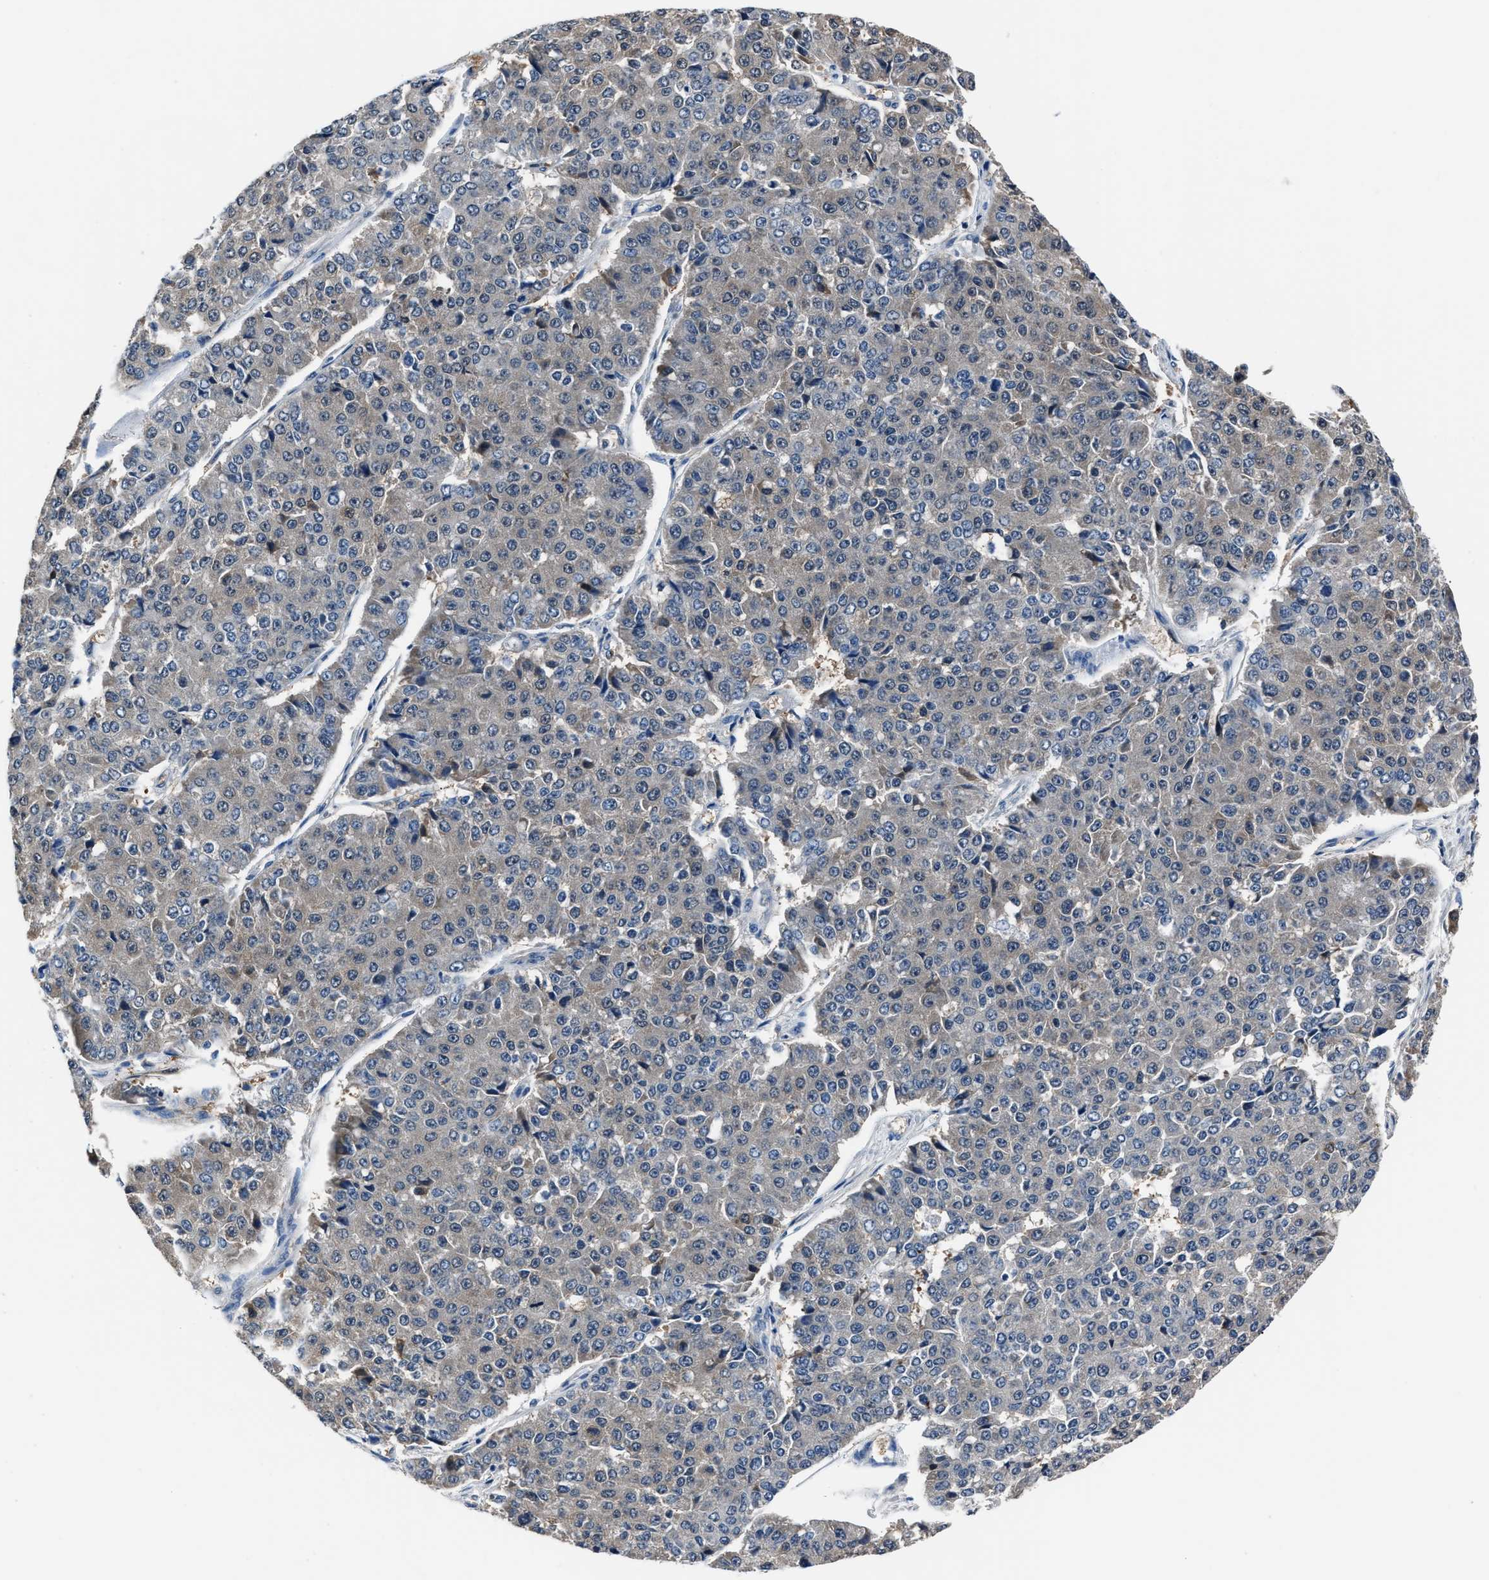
{"staining": {"intensity": "weak", "quantity": "<25%", "location": "cytoplasmic/membranous"}, "tissue": "pancreatic cancer", "cell_type": "Tumor cells", "image_type": "cancer", "snomed": [{"axis": "morphology", "description": "Adenocarcinoma, NOS"}, {"axis": "topography", "description": "Pancreas"}], "caption": "High power microscopy image of an immunohistochemistry image of adenocarcinoma (pancreatic), revealing no significant expression in tumor cells. (Immunohistochemistry (ihc), brightfield microscopy, high magnification).", "gene": "PPA1", "patient": {"sex": "male", "age": 50}}